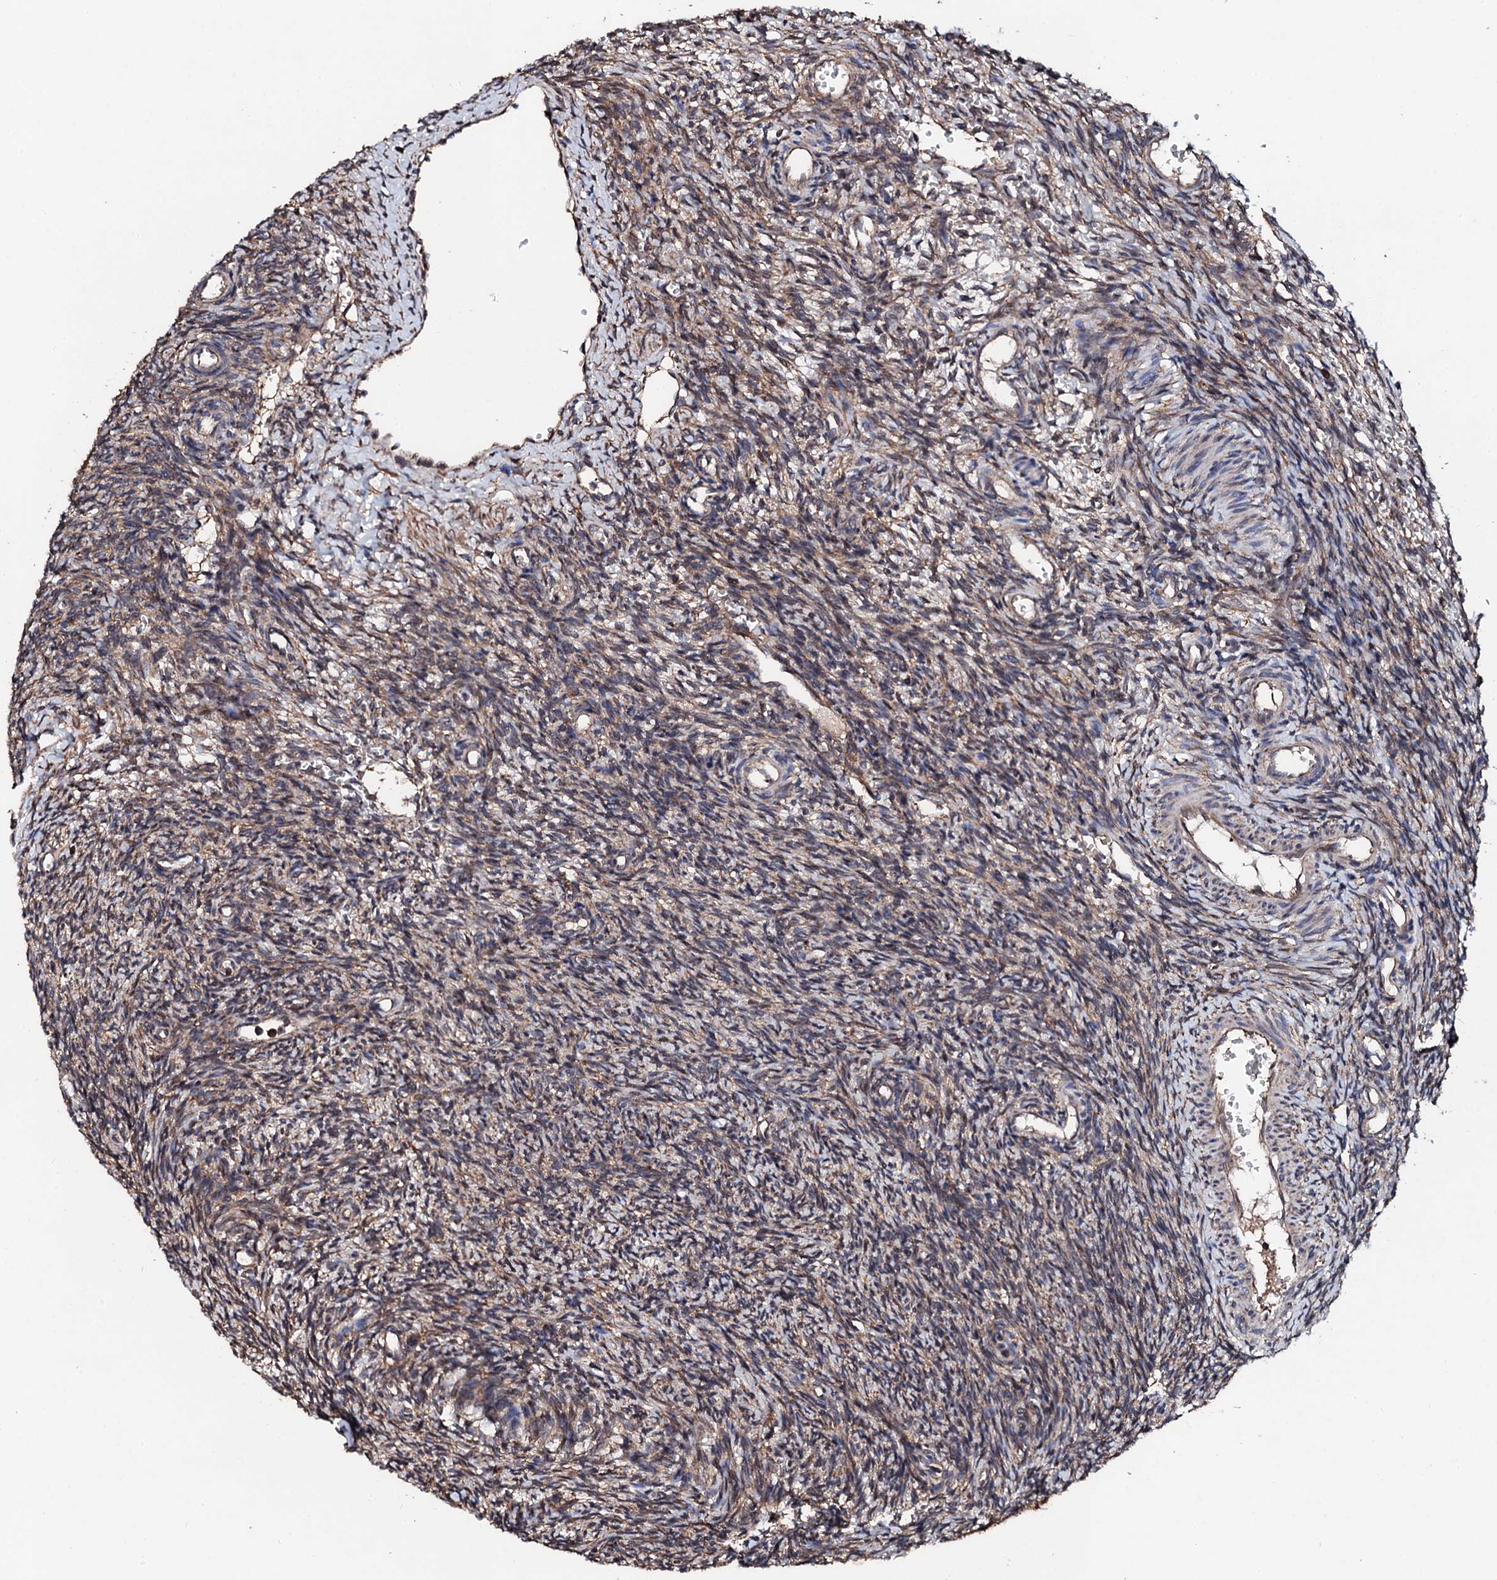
{"staining": {"intensity": "weak", "quantity": ">75%", "location": "cytoplasmic/membranous"}, "tissue": "ovary", "cell_type": "Ovarian stroma cells", "image_type": "normal", "snomed": [{"axis": "morphology", "description": "Normal tissue, NOS"}, {"axis": "topography", "description": "Ovary"}], "caption": "Weak cytoplasmic/membranous expression for a protein is appreciated in about >75% of ovarian stroma cells of benign ovary using IHC.", "gene": "CKAP5", "patient": {"sex": "female", "age": 39}}